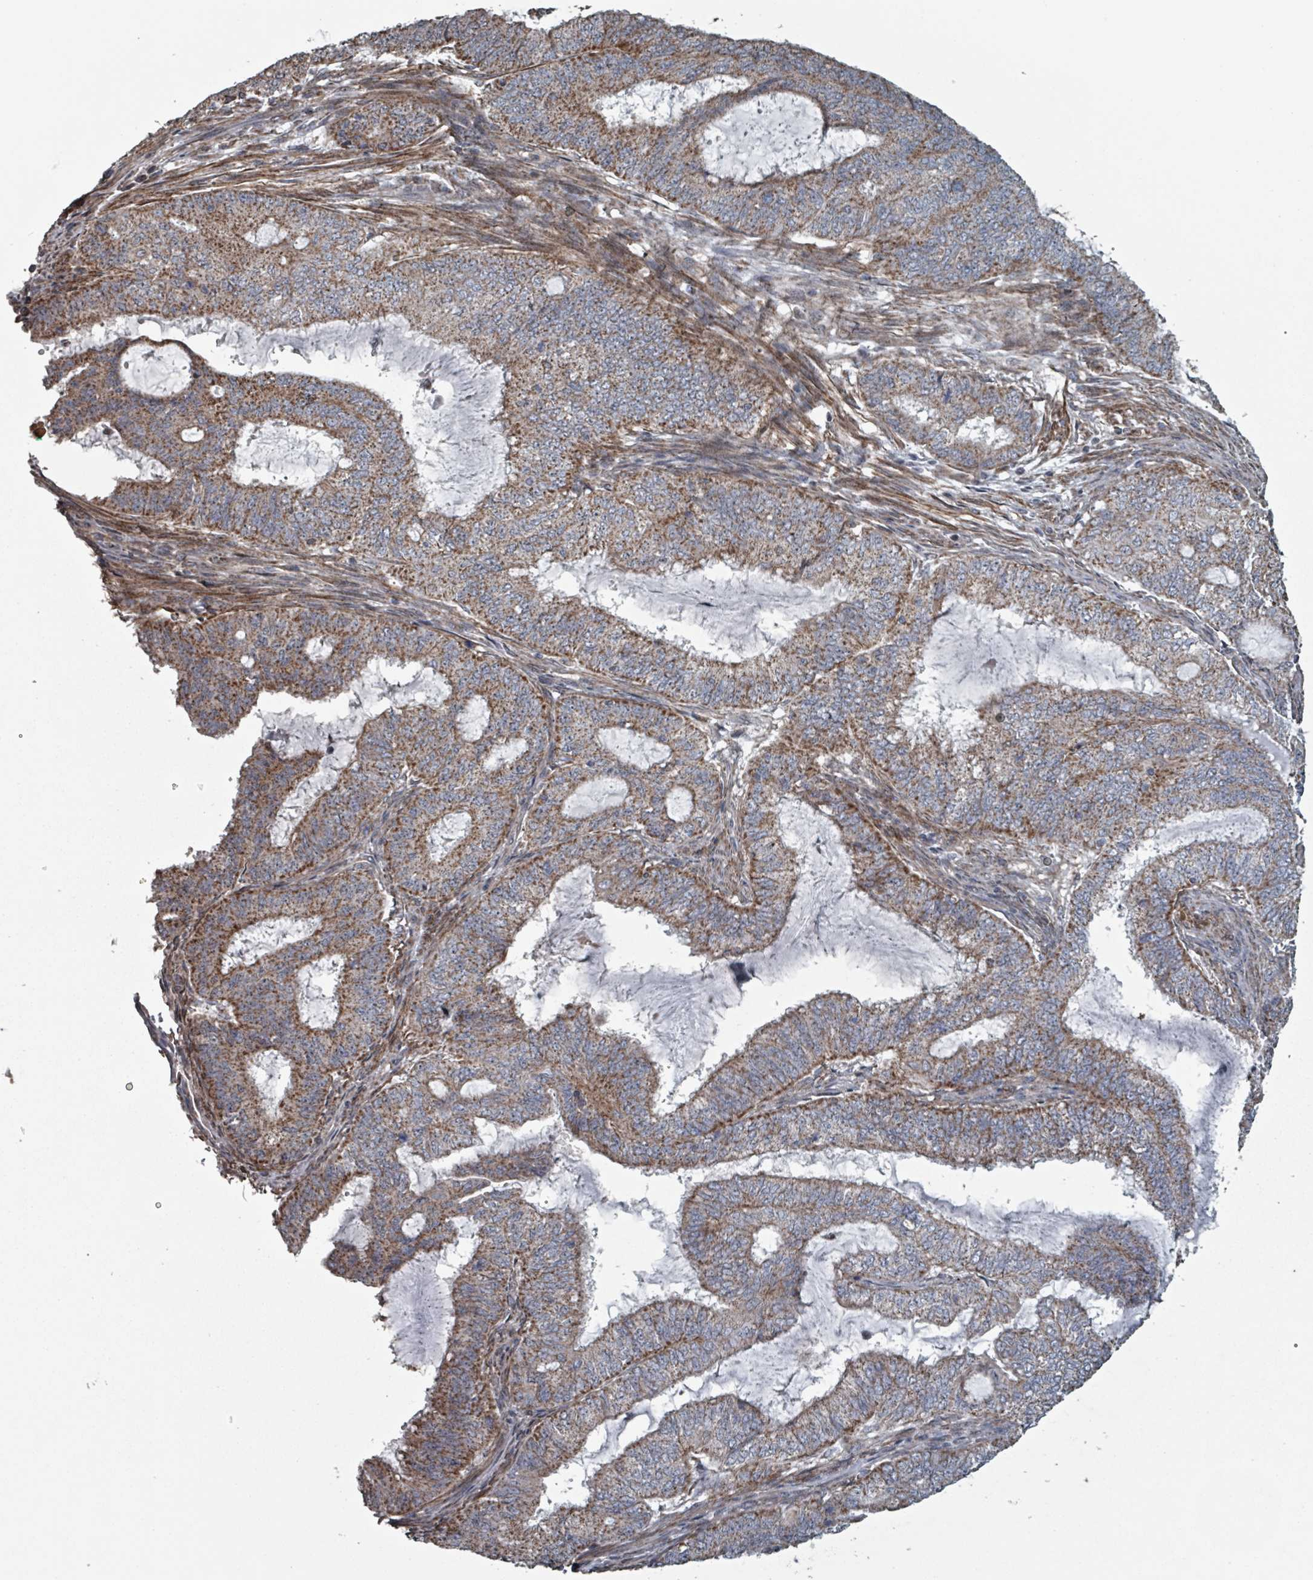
{"staining": {"intensity": "moderate", "quantity": ">75%", "location": "cytoplasmic/membranous"}, "tissue": "endometrial cancer", "cell_type": "Tumor cells", "image_type": "cancer", "snomed": [{"axis": "morphology", "description": "Adenocarcinoma, NOS"}, {"axis": "topography", "description": "Endometrium"}], "caption": "This is an image of IHC staining of adenocarcinoma (endometrial), which shows moderate expression in the cytoplasmic/membranous of tumor cells.", "gene": "MRPL4", "patient": {"sex": "female", "age": 51}}